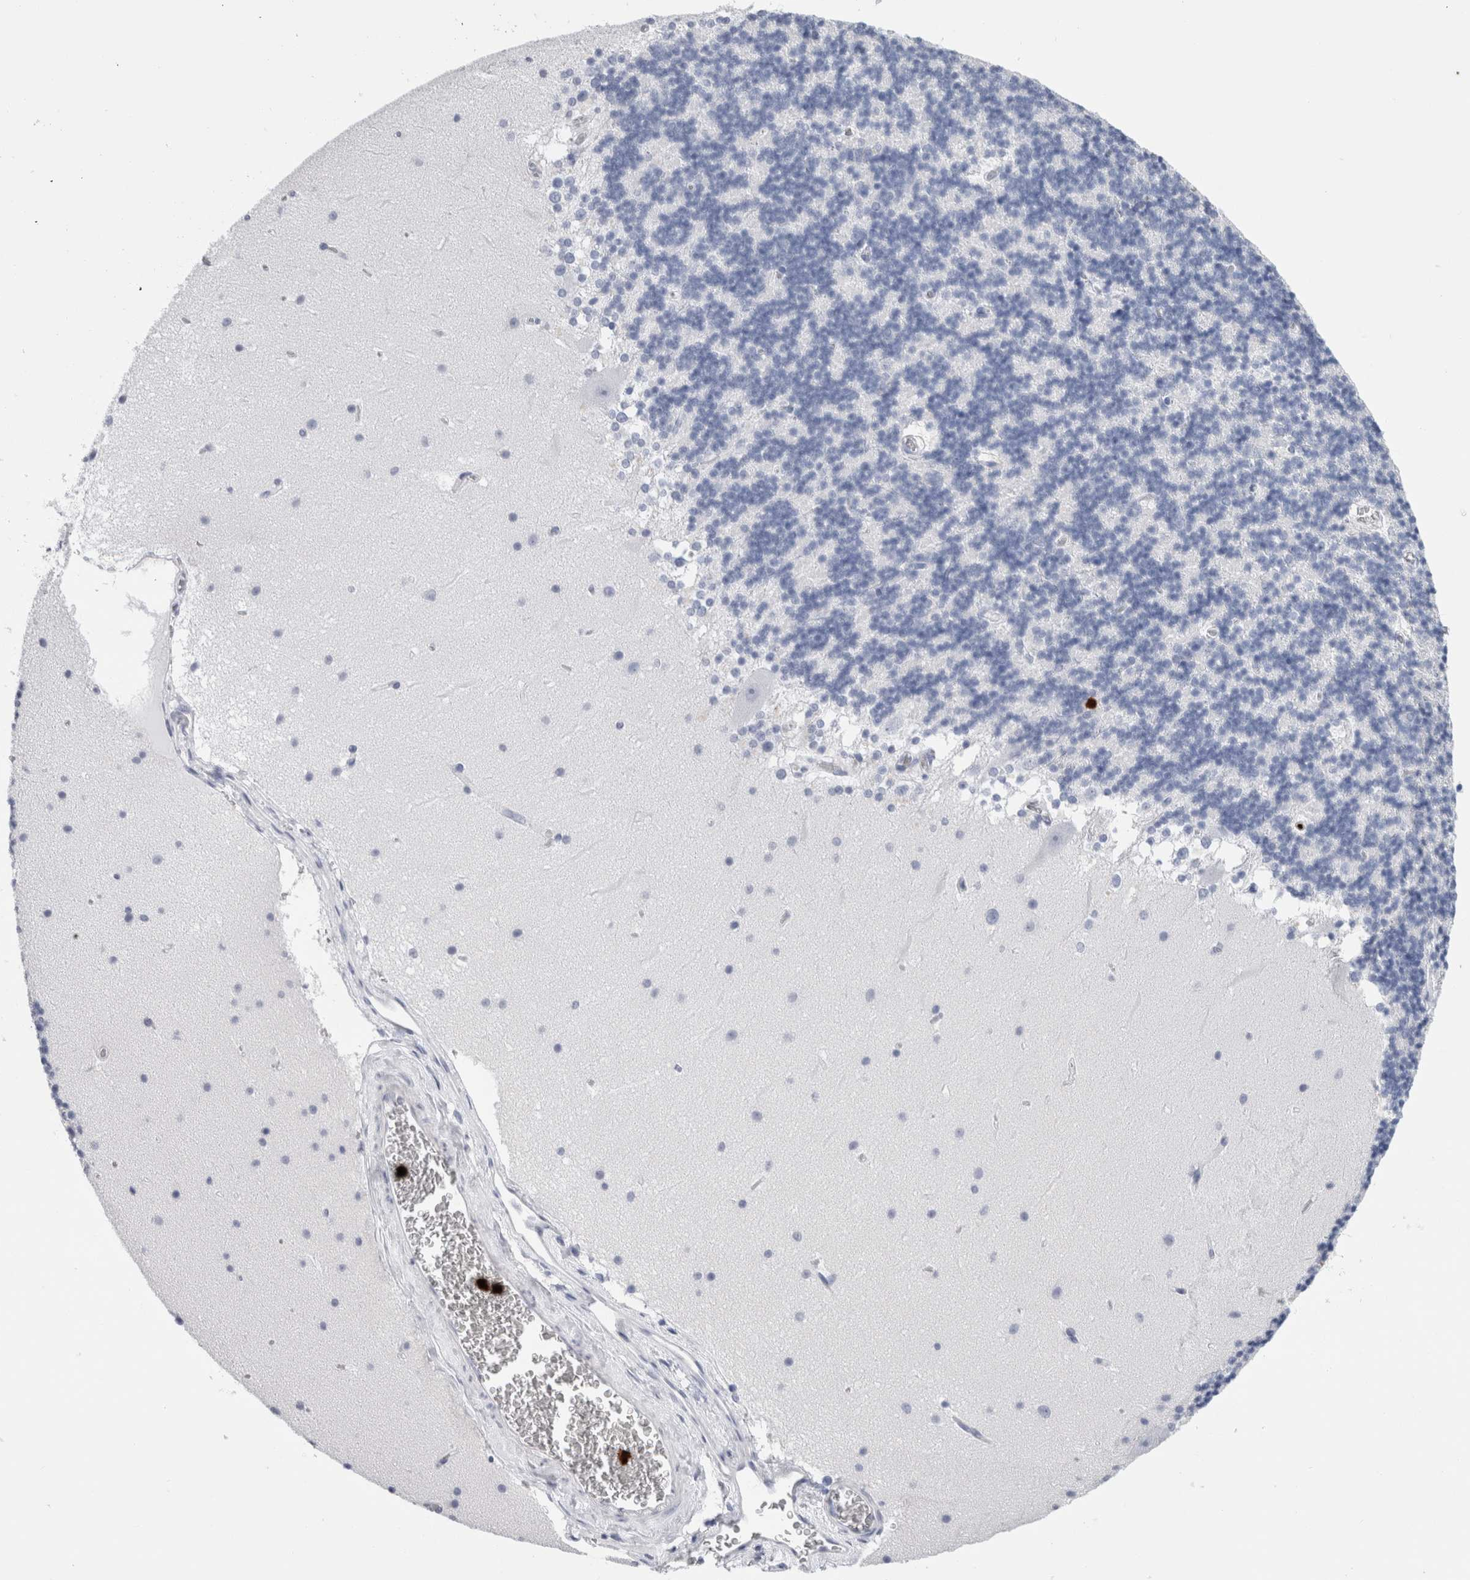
{"staining": {"intensity": "negative", "quantity": "none", "location": "none"}, "tissue": "cerebellum", "cell_type": "Cells in granular layer", "image_type": "normal", "snomed": [{"axis": "morphology", "description": "Normal tissue, NOS"}, {"axis": "topography", "description": "Cerebellum"}], "caption": "This is a micrograph of immunohistochemistry (IHC) staining of normal cerebellum, which shows no expression in cells in granular layer. The staining was performed using DAB (3,3'-diaminobenzidine) to visualize the protein expression in brown, while the nuclei were stained in blue with hematoxylin (Magnification: 20x).", "gene": "S100A8", "patient": {"sex": "female", "age": 19}}